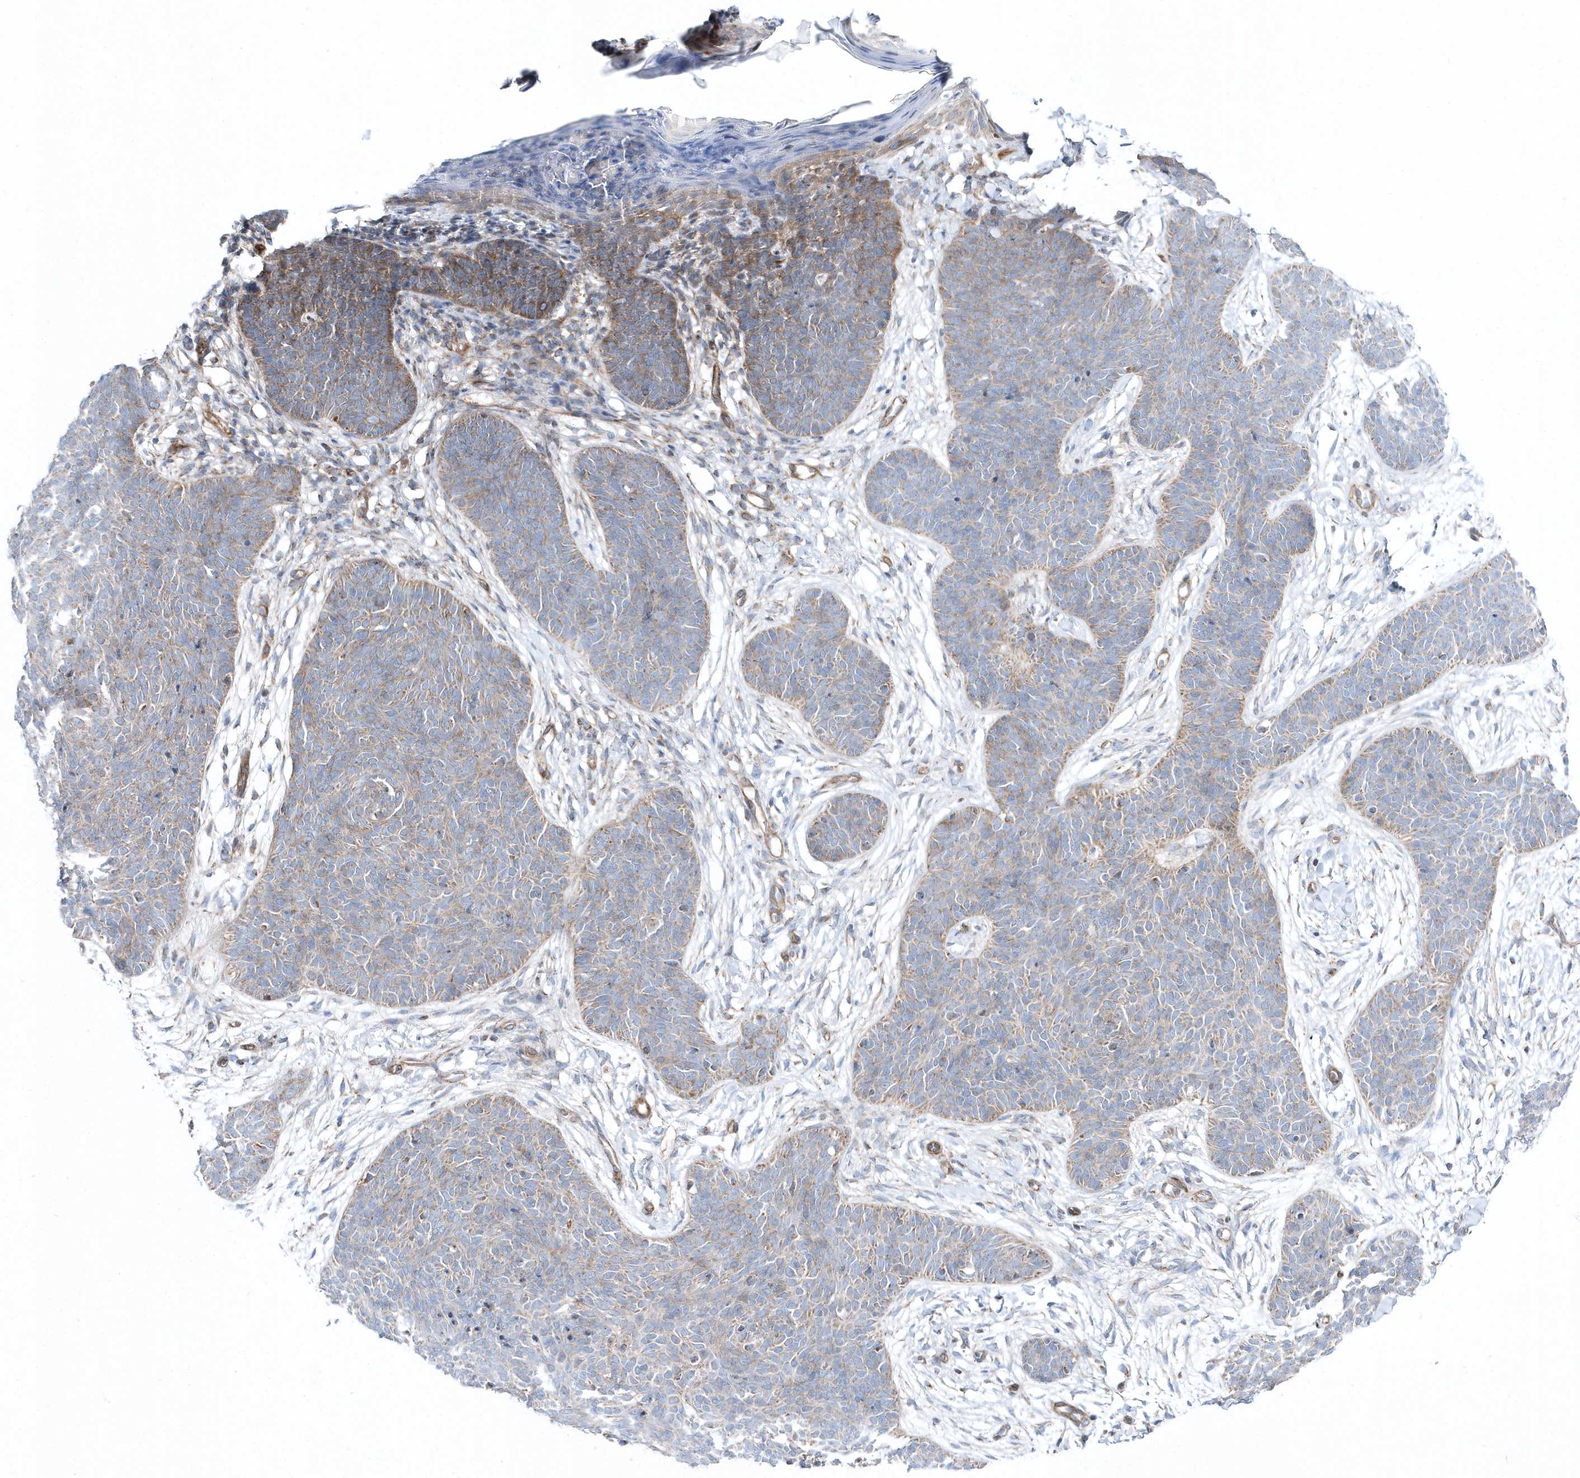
{"staining": {"intensity": "moderate", "quantity": "25%-75%", "location": "cytoplasmic/membranous"}, "tissue": "skin cancer", "cell_type": "Tumor cells", "image_type": "cancer", "snomed": [{"axis": "morphology", "description": "Basal cell carcinoma"}, {"axis": "topography", "description": "Skin"}], "caption": "A brown stain shows moderate cytoplasmic/membranous expression of a protein in skin cancer tumor cells.", "gene": "OPA1", "patient": {"sex": "male", "age": 85}}